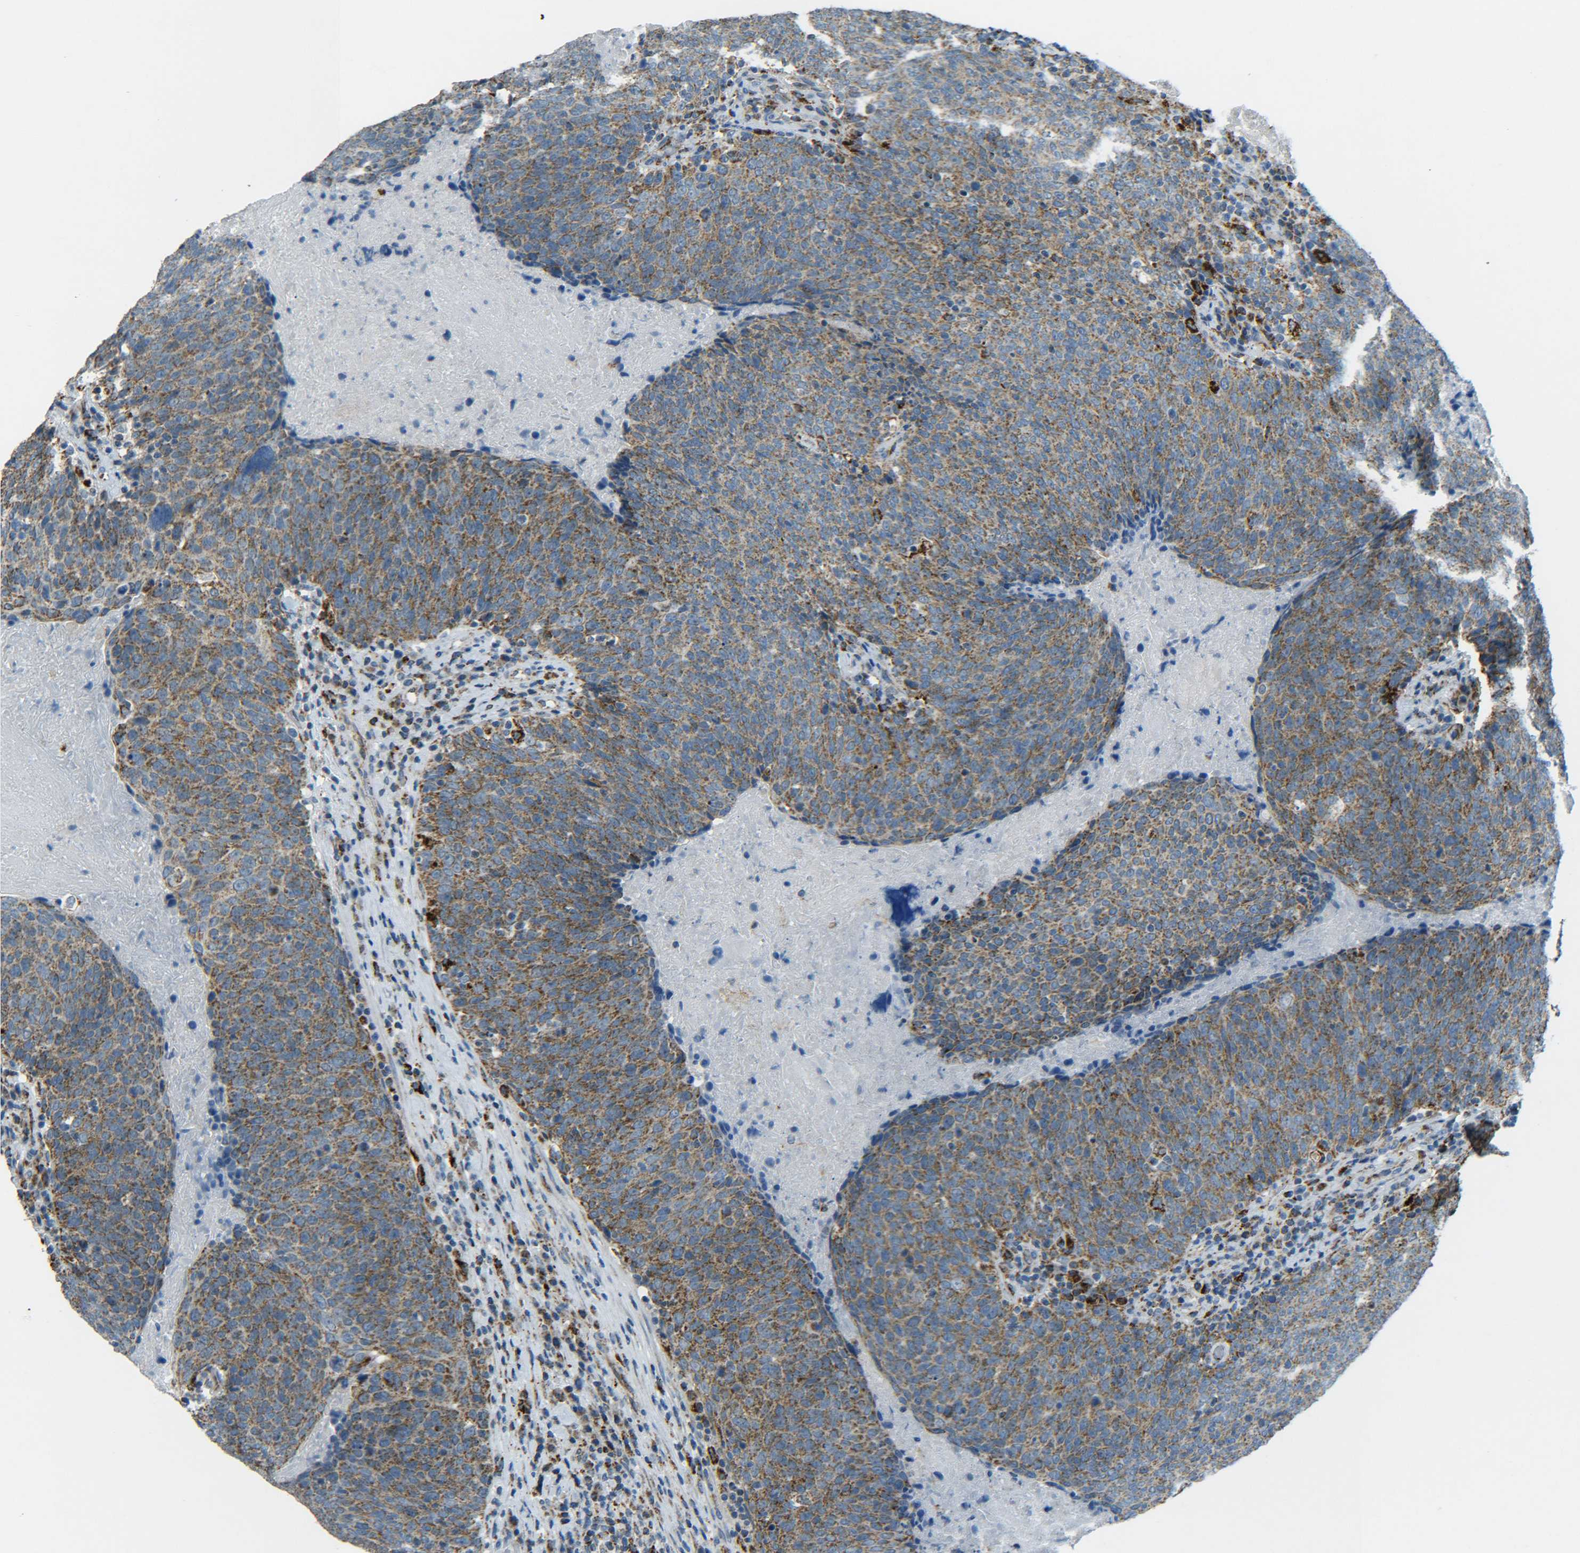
{"staining": {"intensity": "moderate", "quantity": ">75%", "location": "cytoplasmic/membranous"}, "tissue": "head and neck cancer", "cell_type": "Tumor cells", "image_type": "cancer", "snomed": [{"axis": "morphology", "description": "Squamous cell carcinoma, NOS"}, {"axis": "morphology", "description": "Squamous cell carcinoma, metastatic, NOS"}, {"axis": "topography", "description": "Lymph node"}, {"axis": "topography", "description": "Head-Neck"}], "caption": "Immunohistochemical staining of human head and neck cancer demonstrates medium levels of moderate cytoplasmic/membranous protein positivity in about >75% of tumor cells. The staining was performed using DAB (3,3'-diaminobenzidine) to visualize the protein expression in brown, while the nuclei were stained in blue with hematoxylin (Magnification: 20x).", "gene": "CYB5R1", "patient": {"sex": "male", "age": 62}}